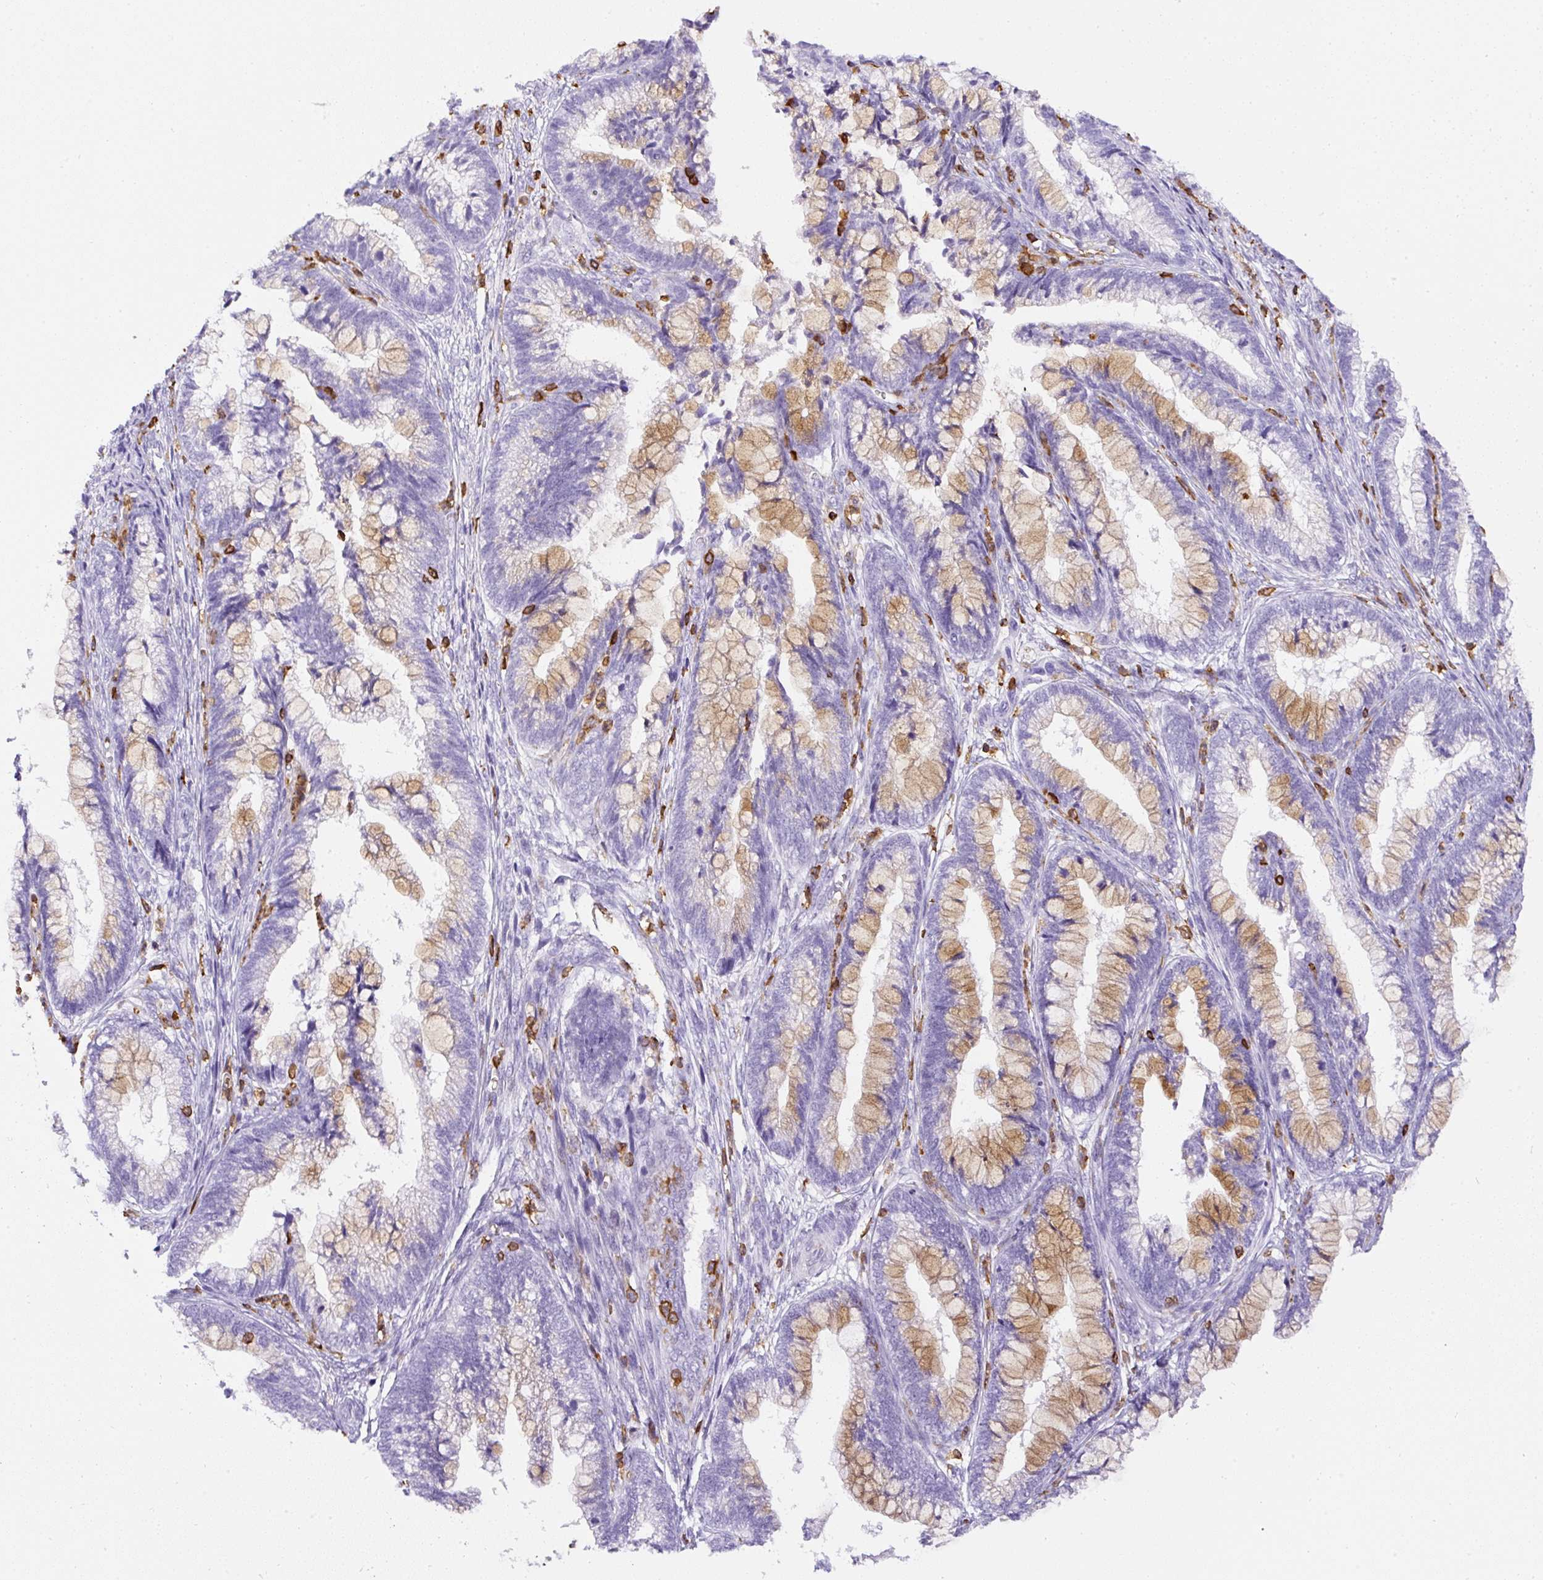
{"staining": {"intensity": "moderate", "quantity": "25%-75%", "location": "cytoplasmic/membranous"}, "tissue": "cervical cancer", "cell_type": "Tumor cells", "image_type": "cancer", "snomed": [{"axis": "morphology", "description": "Adenocarcinoma, NOS"}, {"axis": "topography", "description": "Cervix"}], "caption": "Immunohistochemistry (IHC) of cervical adenocarcinoma exhibits medium levels of moderate cytoplasmic/membranous positivity in approximately 25%-75% of tumor cells.", "gene": "FAM228B", "patient": {"sex": "female", "age": 44}}